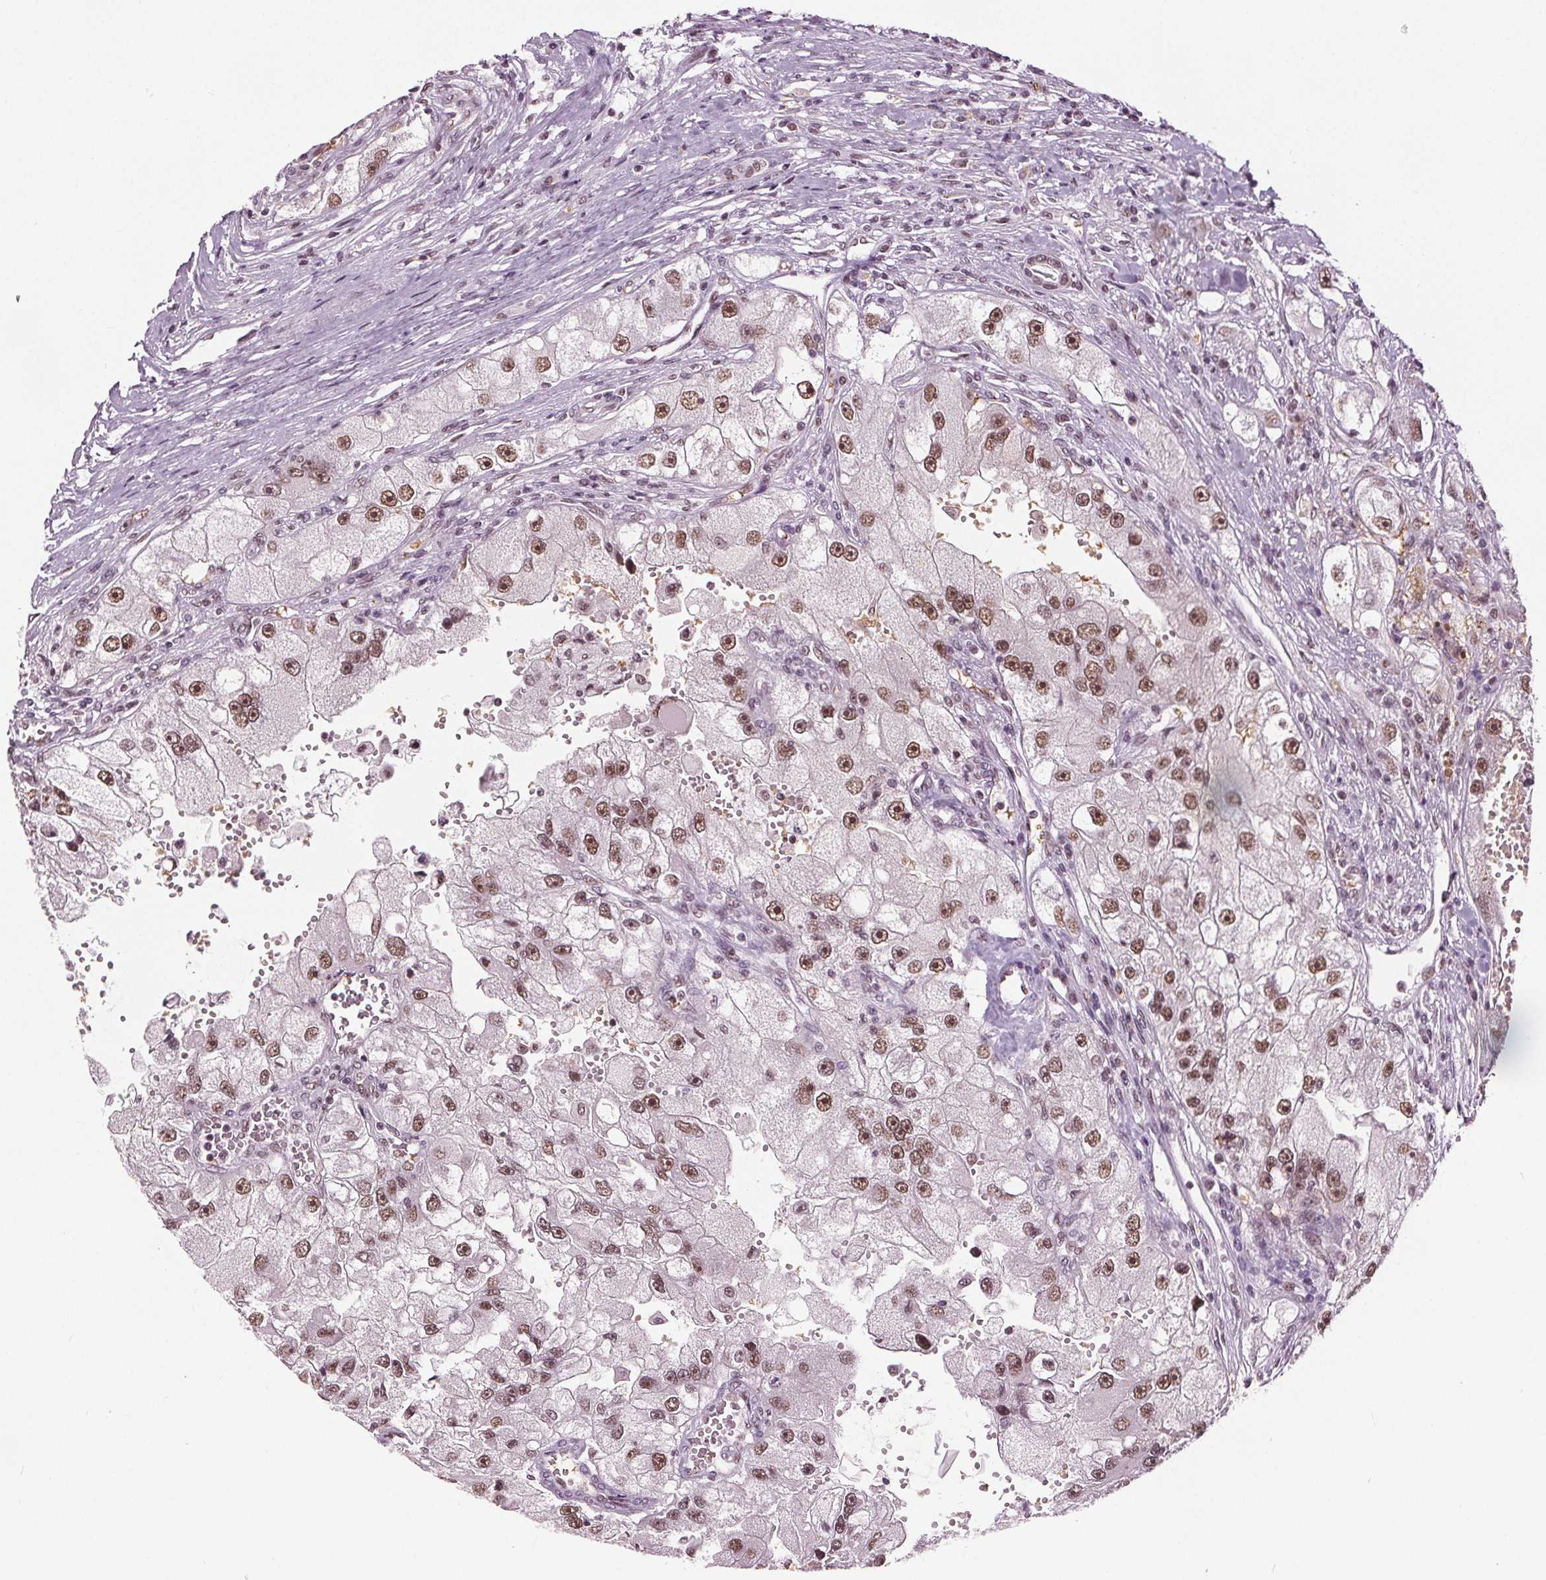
{"staining": {"intensity": "moderate", "quantity": ">75%", "location": "nuclear"}, "tissue": "renal cancer", "cell_type": "Tumor cells", "image_type": "cancer", "snomed": [{"axis": "morphology", "description": "Adenocarcinoma, NOS"}, {"axis": "topography", "description": "Kidney"}], "caption": "Renal cancer stained for a protein shows moderate nuclear positivity in tumor cells. (DAB = brown stain, brightfield microscopy at high magnification).", "gene": "IWS1", "patient": {"sex": "male", "age": 63}}